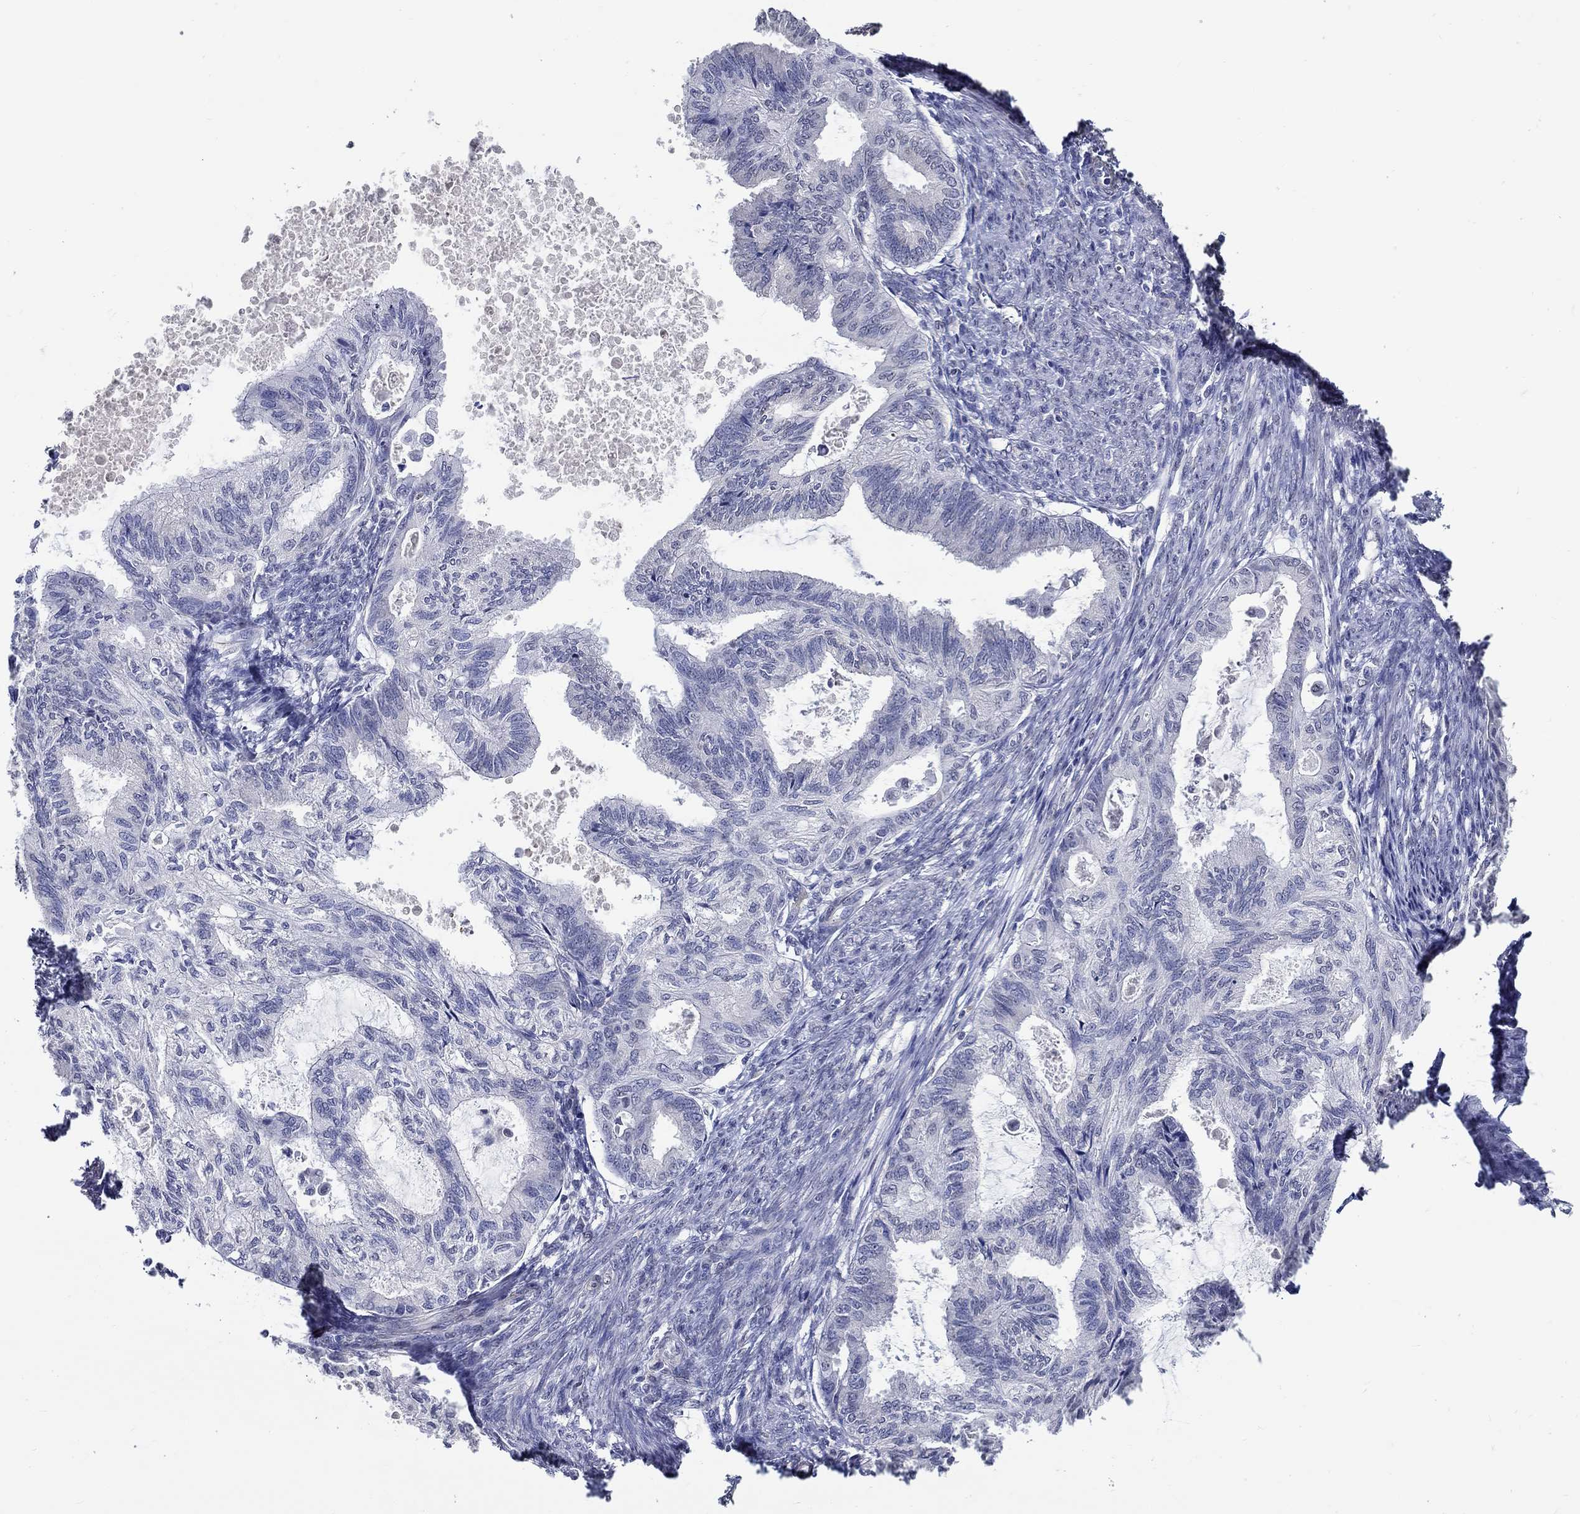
{"staining": {"intensity": "negative", "quantity": "none", "location": "none"}, "tissue": "endometrial cancer", "cell_type": "Tumor cells", "image_type": "cancer", "snomed": [{"axis": "morphology", "description": "Adenocarcinoma, NOS"}, {"axis": "topography", "description": "Endometrium"}], "caption": "Endometrial cancer (adenocarcinoma) stained for a protein using immunohistochemistry (IHC) demonstrates no staining tumor cells.", "gene": "PDE1B", "patient": {"sex": "female", "age": 86}}